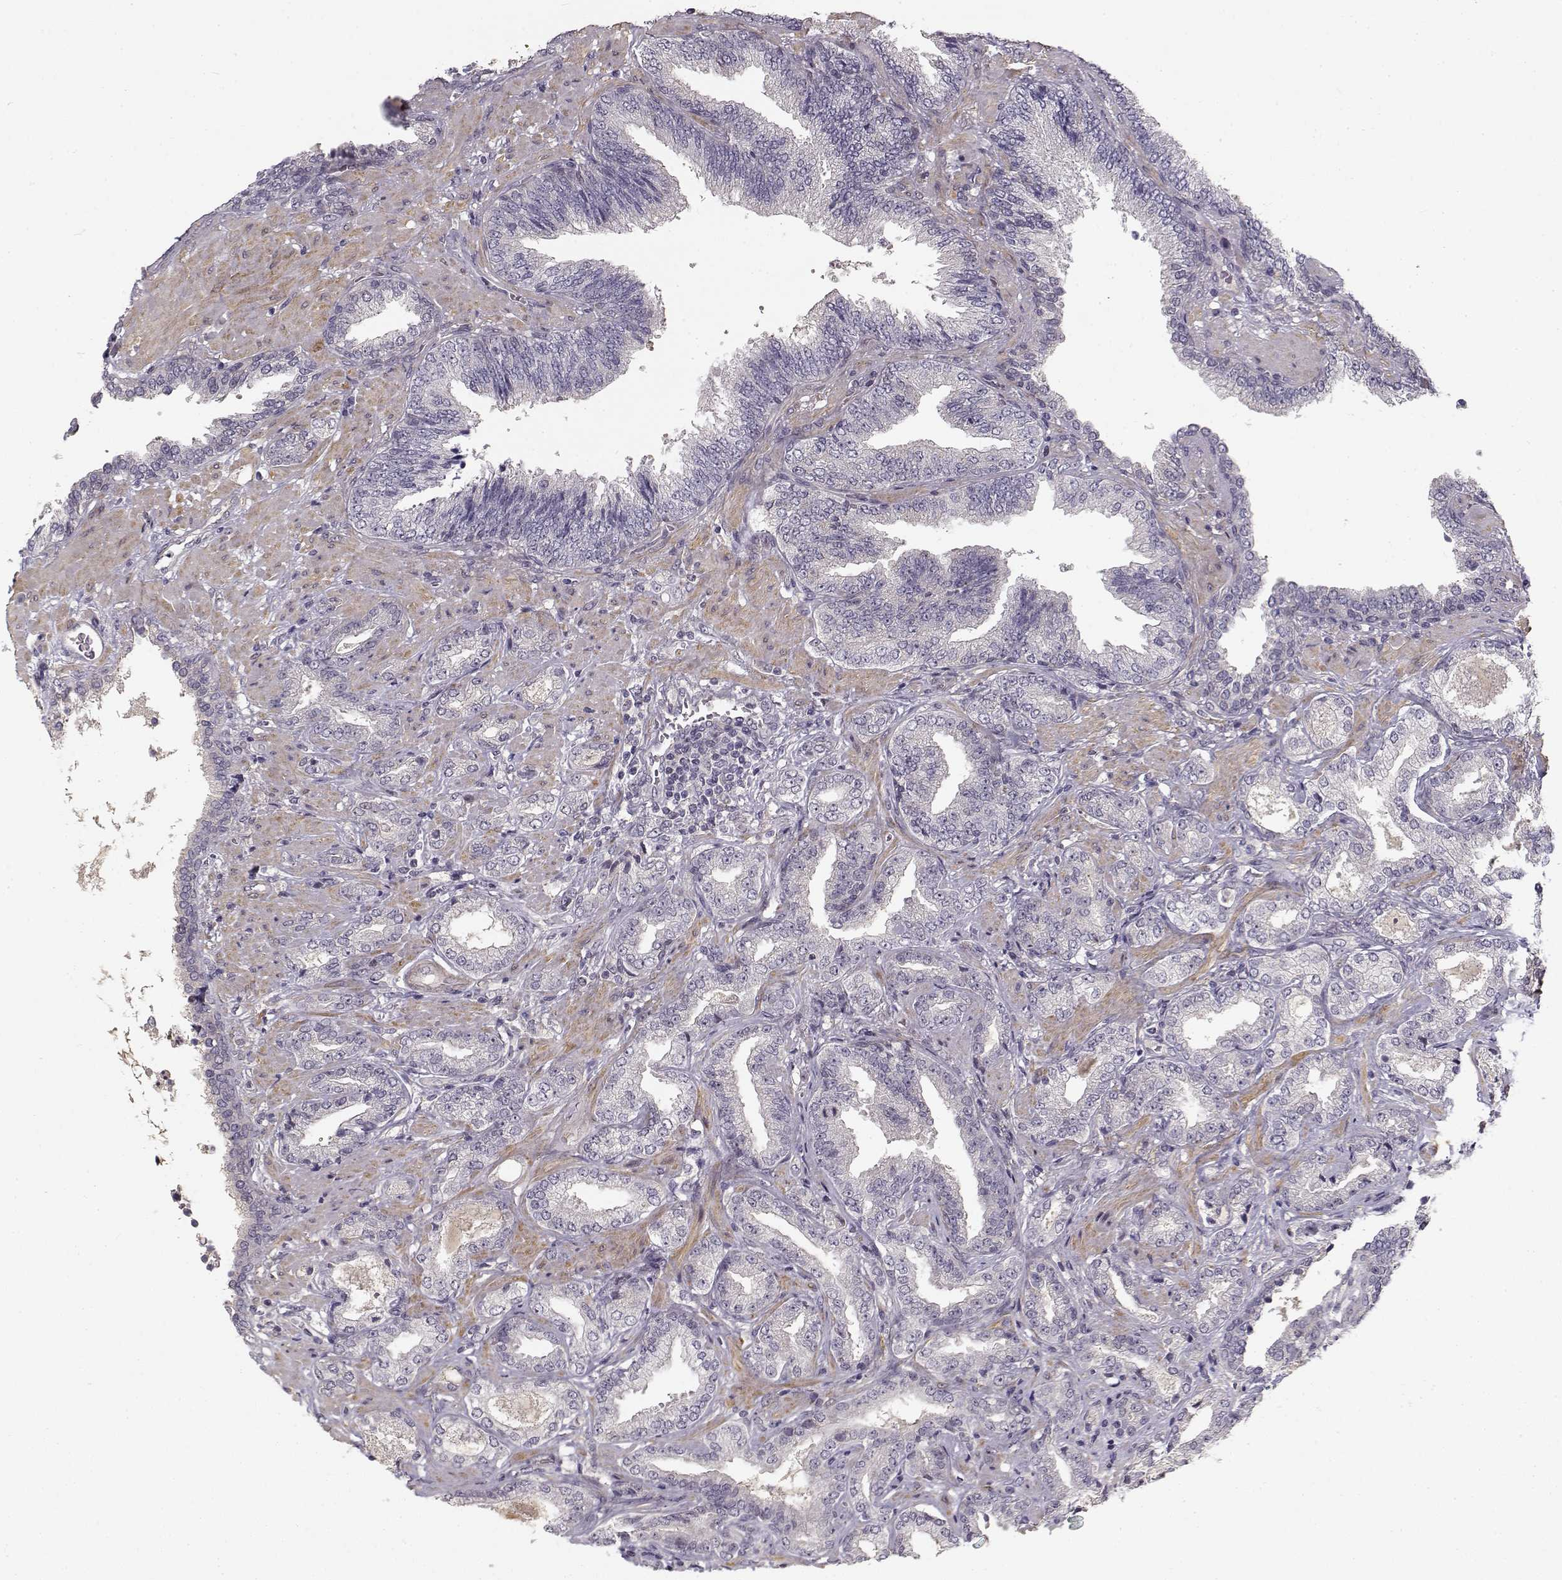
{"staining": {"intensity": "negative", "quantity": "none", "location": "none"}, "tissue": "prostate cancer", "cell_type": "Tumor cells", "image_type": "cancer", "snomed": [{"axis": "morphology", "description": "Adenocarcinoma, Low grade"}, {"axis": "topography", "description": "Prostate"}], "caption": "Immunohistochemistry of human prostate adenocarcinoma (low-grade) reveals no staining in tumor cells.", "gene": "RGS9BP", "patient": {"sex": "male", "age": 68}}